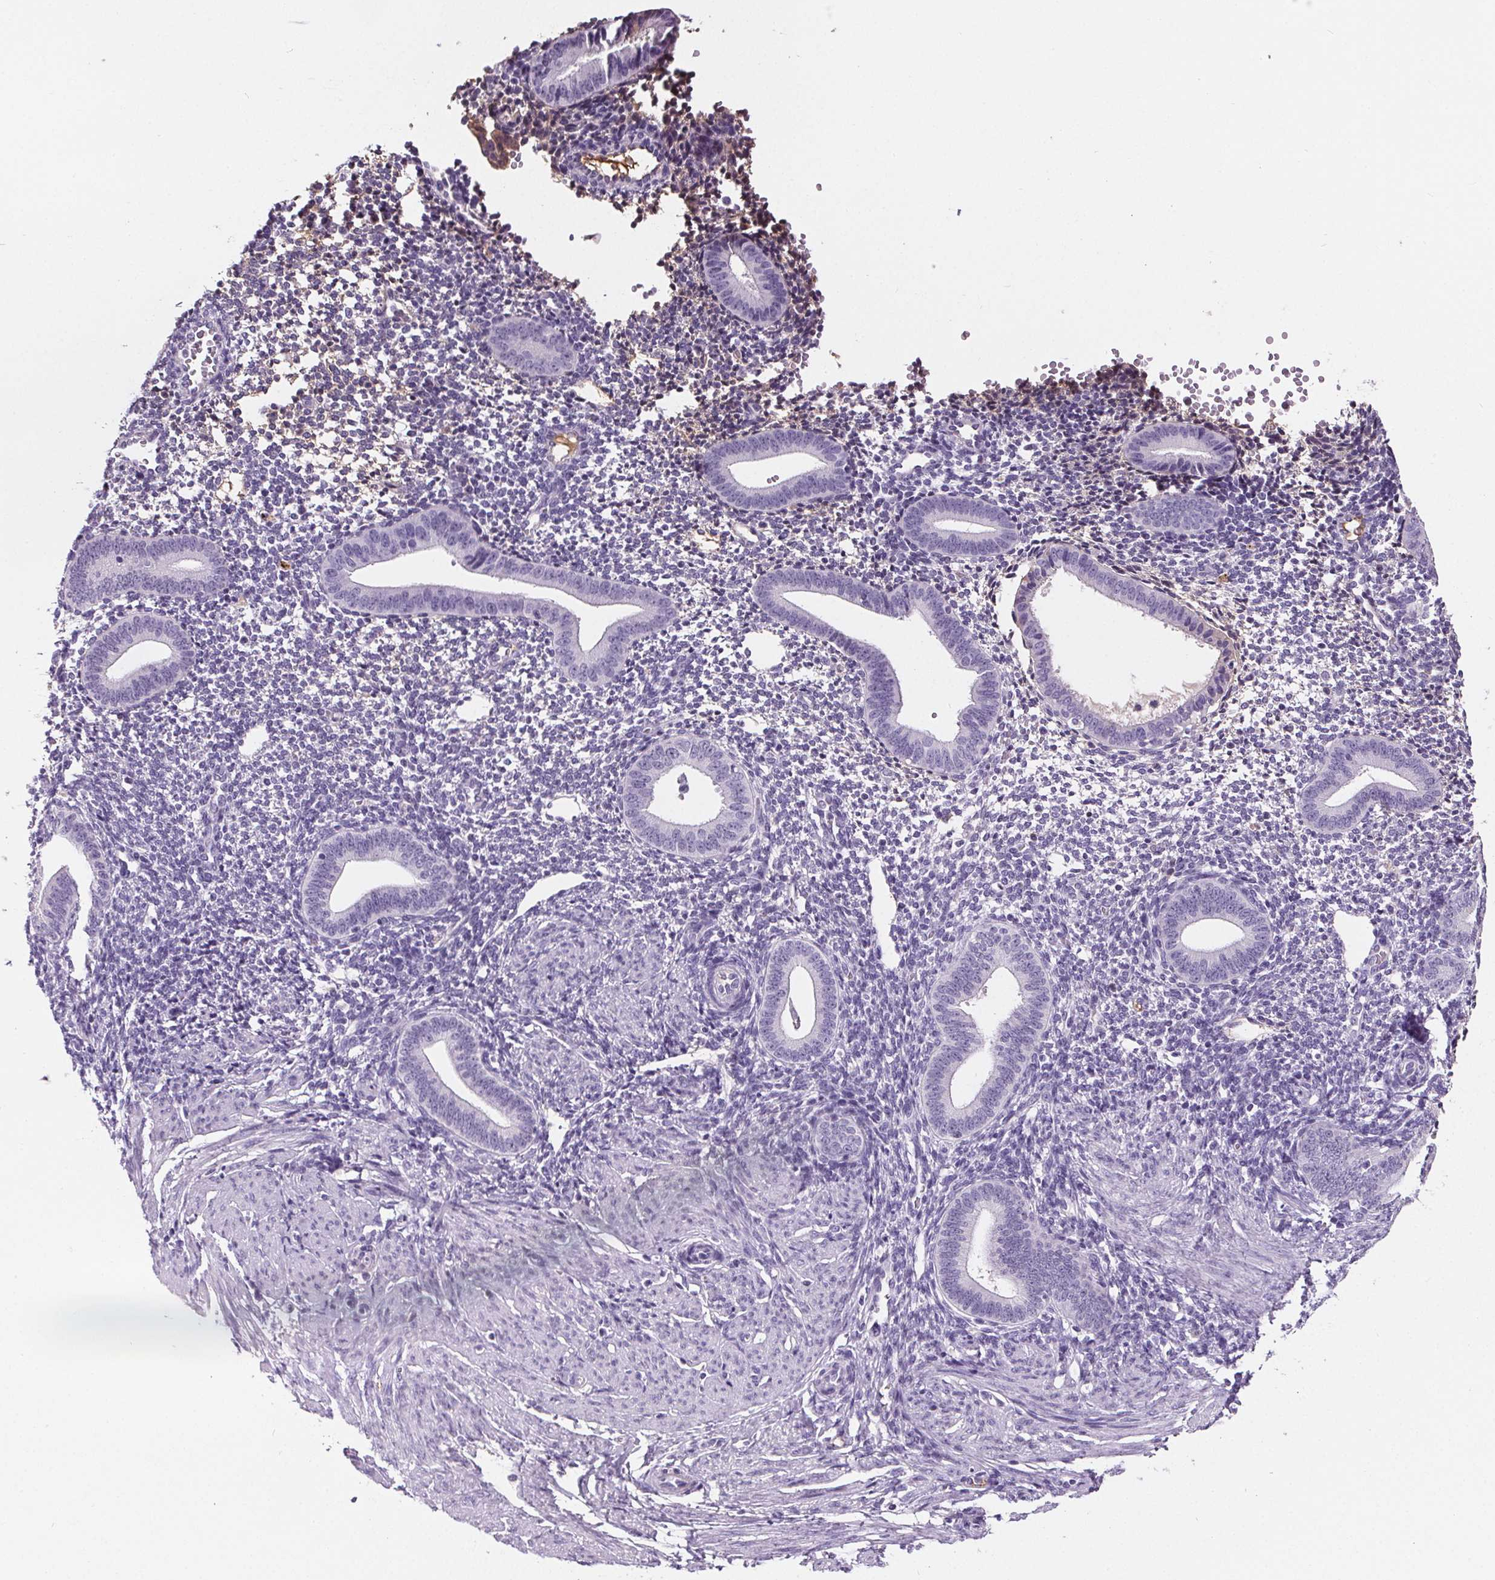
{"staining": {"intensity": "negative", "quantity": "none", "location": "none"}, "tissue": "endometrium", "cell_type": "Cells in endometrial stroma", "image_type": "normal", "snomed": [{"axis": "morphology", "description": "Normal tissue, NOS"}, {"axis": "topography", "description": "Endometrium"}], "caption": "Endometrium stained for a protein using IHC exhibits no expression cells in endometrial stroma.", "gene": "CD5L", "patient": {"sex": "female", "age": 40}}